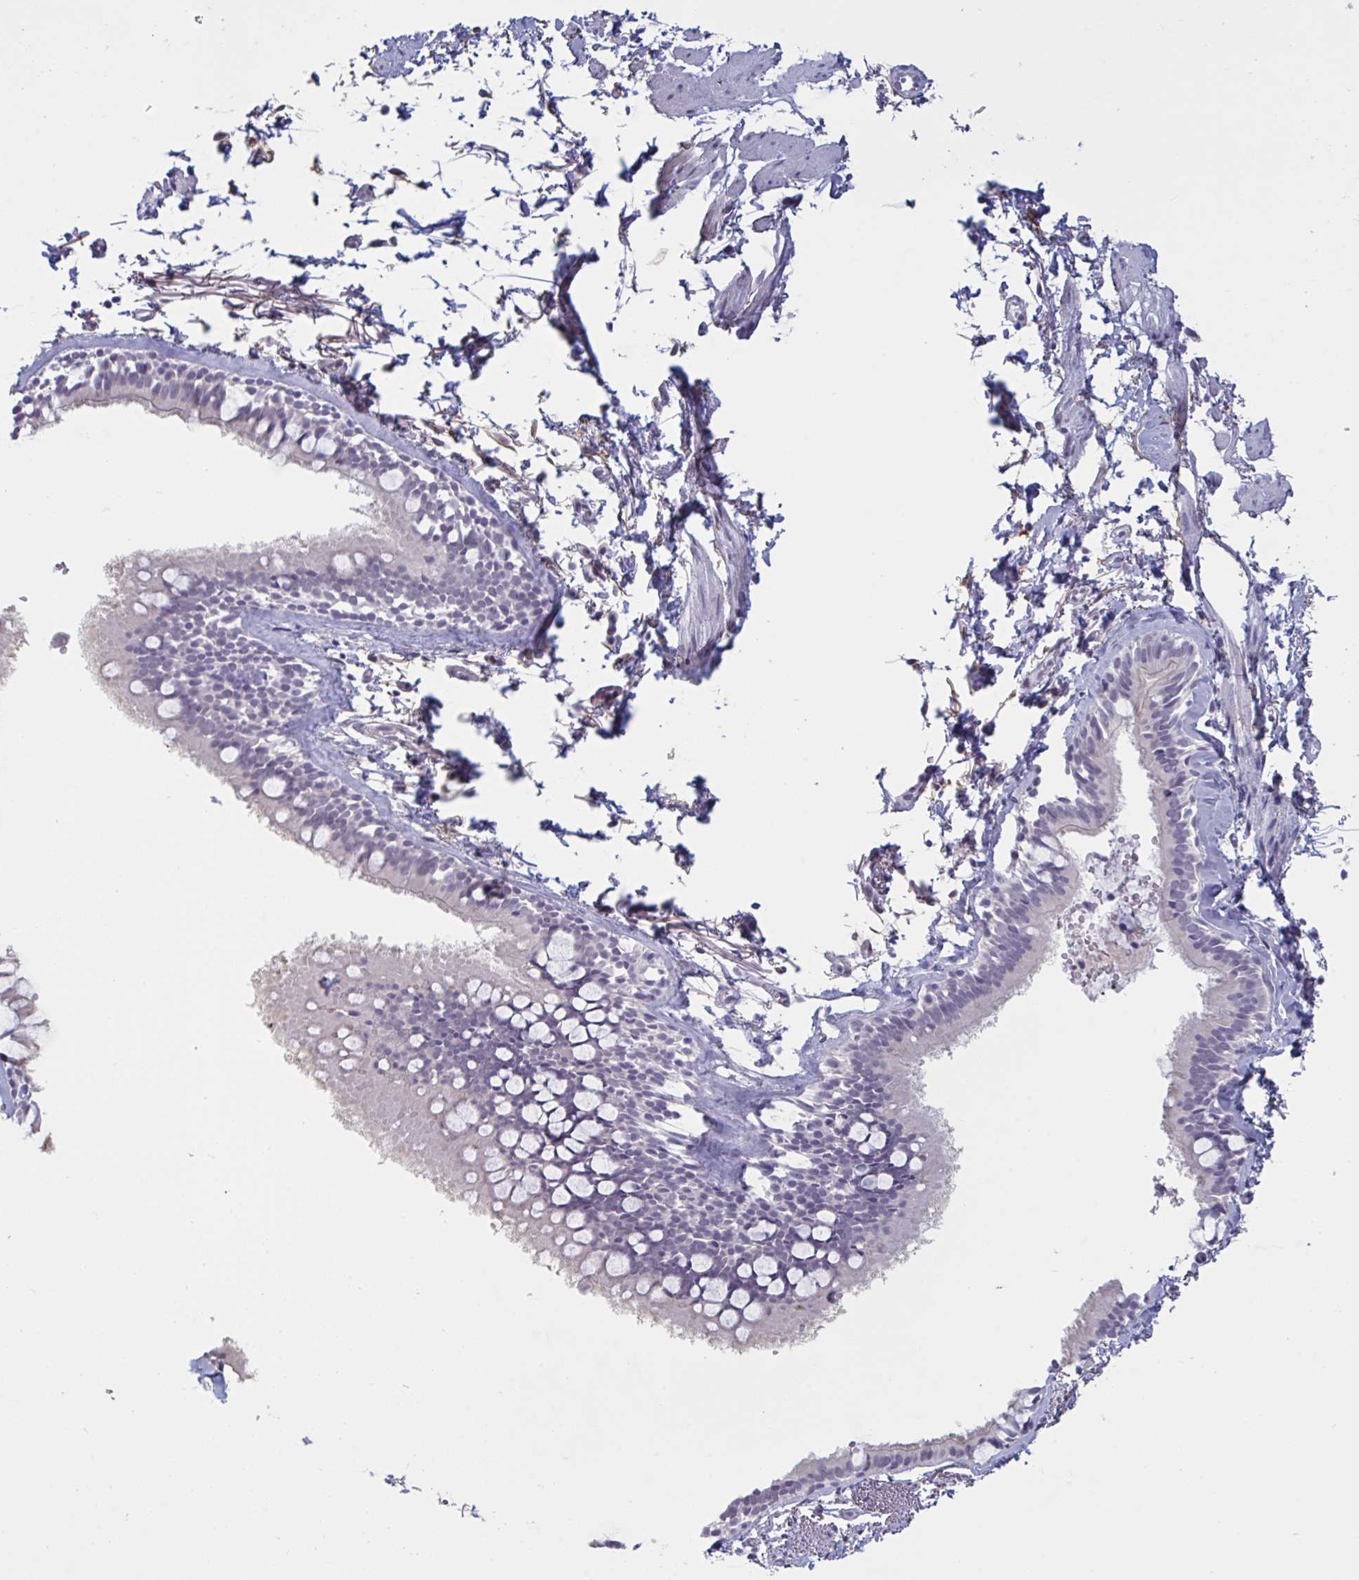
{"staining": {"intensity": "weak", "quantity": "<25%", "location": "cytoplasmic/membranous"}, "tissue": "bronchus", "cell_type": "Respiratory epithelial cells", "image_type": "normal", "snomed": [{"axis": "morphology", "description": "Normal tissue, NOS"}, {"axis": "topography", "description": "Cartilage tissue"}, {"axis": "topography", "description": "Bronchus"}, {"axis": "topography", "description": "Peripheral nerve tissue"}], "caption": "DAB (3,3'-diaminobenzidine) immunohistochemical staining of benign human bronchus displays no significant staining in respiratory epithelial cells. (Brightfield microscopy of DAB (3,3'-diaminobenzidine) immunohistochemistry (IHC) at high magnification).", "gene": "TCEAL8", "patient": {"sex": "female", "age": 59}}